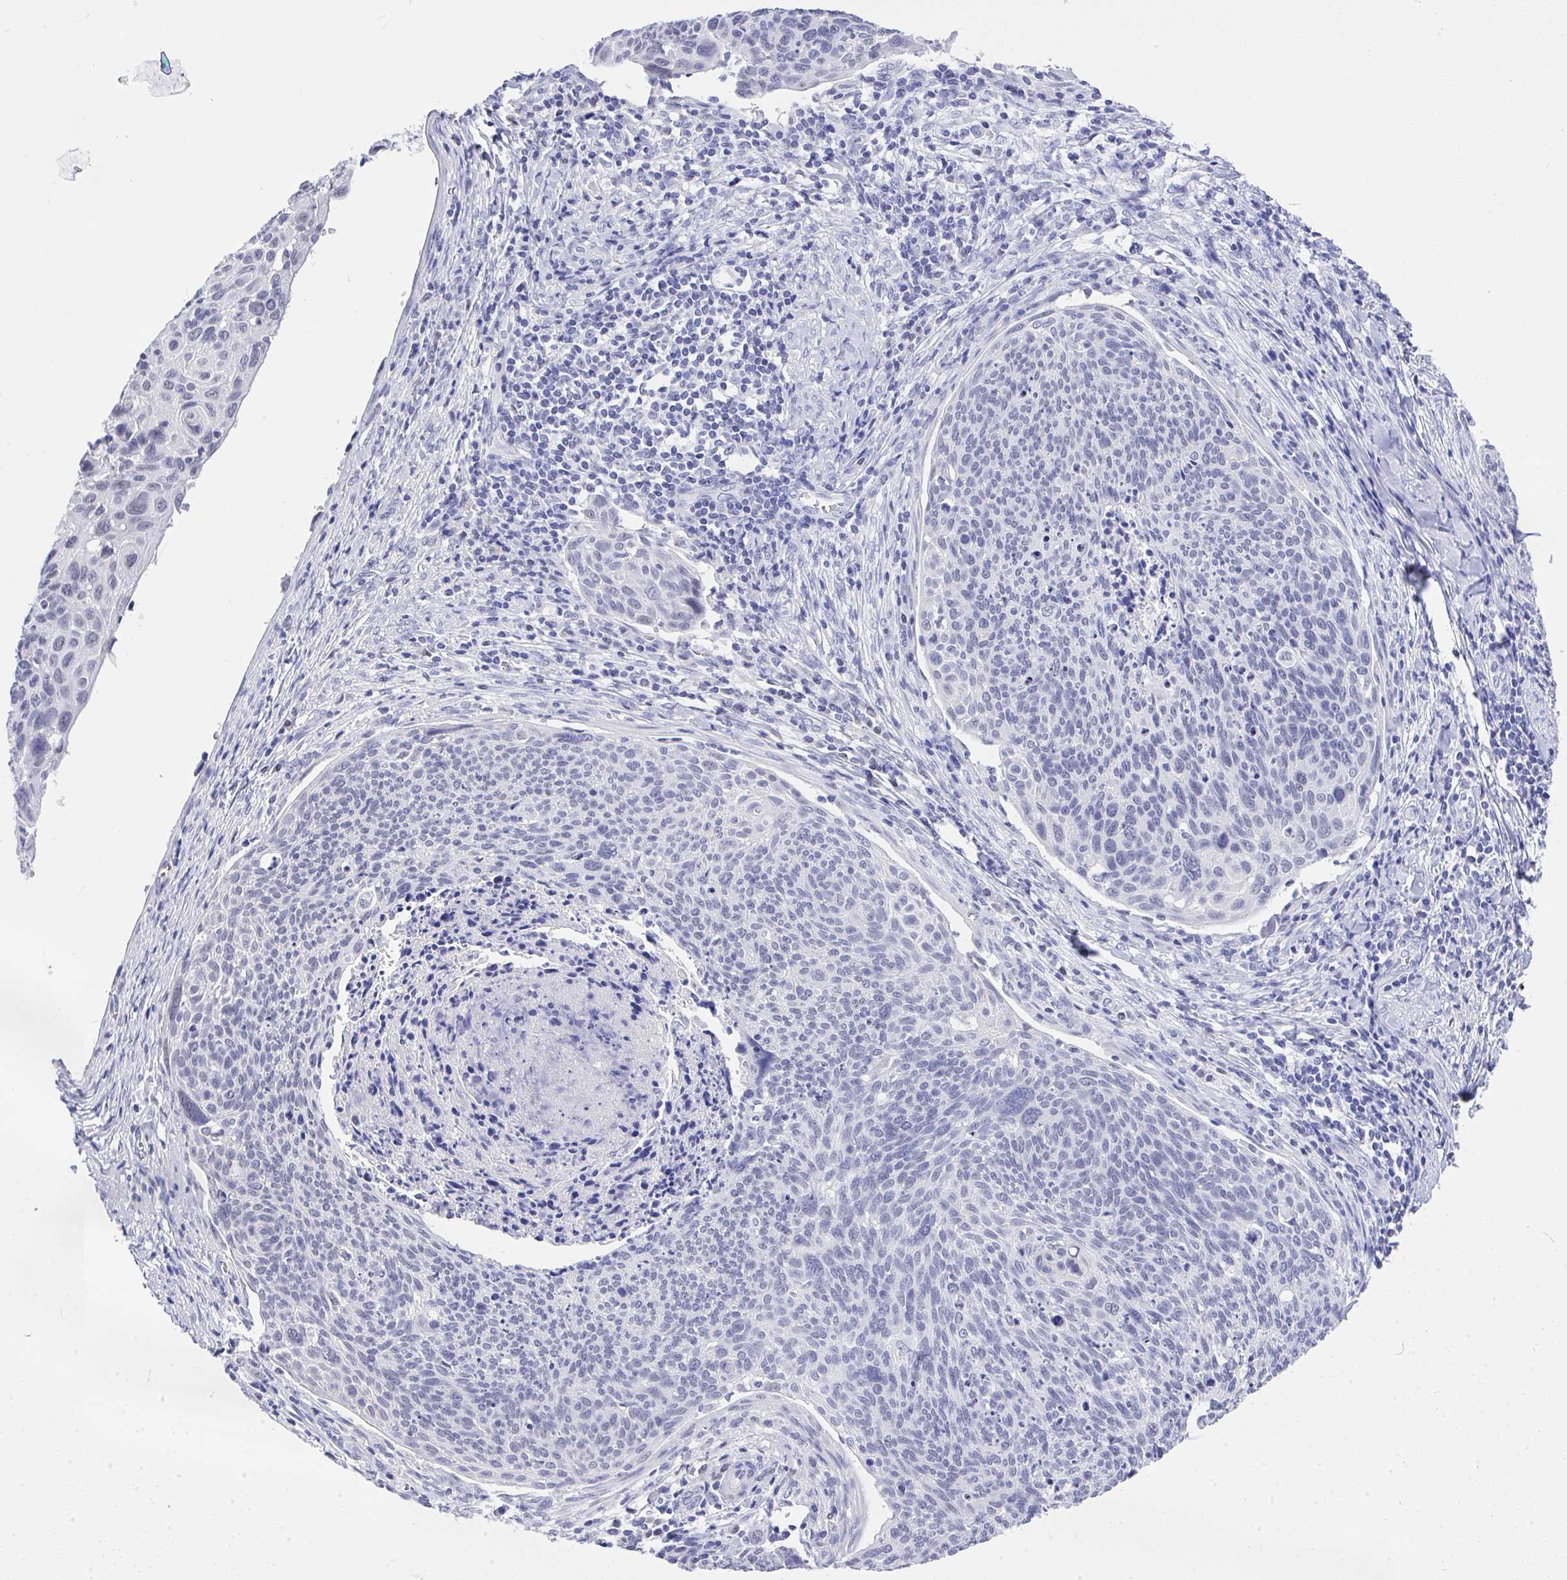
{"staining": {"intensity": "negative", "quantity": "none", "location": "none"}, "tissue": "cervical cancer", "cell_type": "Tumor cells", "image_type": "cancer", "snomed": [{"axis": "morphology", "description": "Squamous cell carcinoma, NOS"}, {"axis": "topography", "description": "Cervix"}], "caption": "Image shows no significant protein positivity in tumor cells of cervical squamous cell carcinoma.", "gene": "MS4A12", "patient": {"sex": "female", "age": 49}}